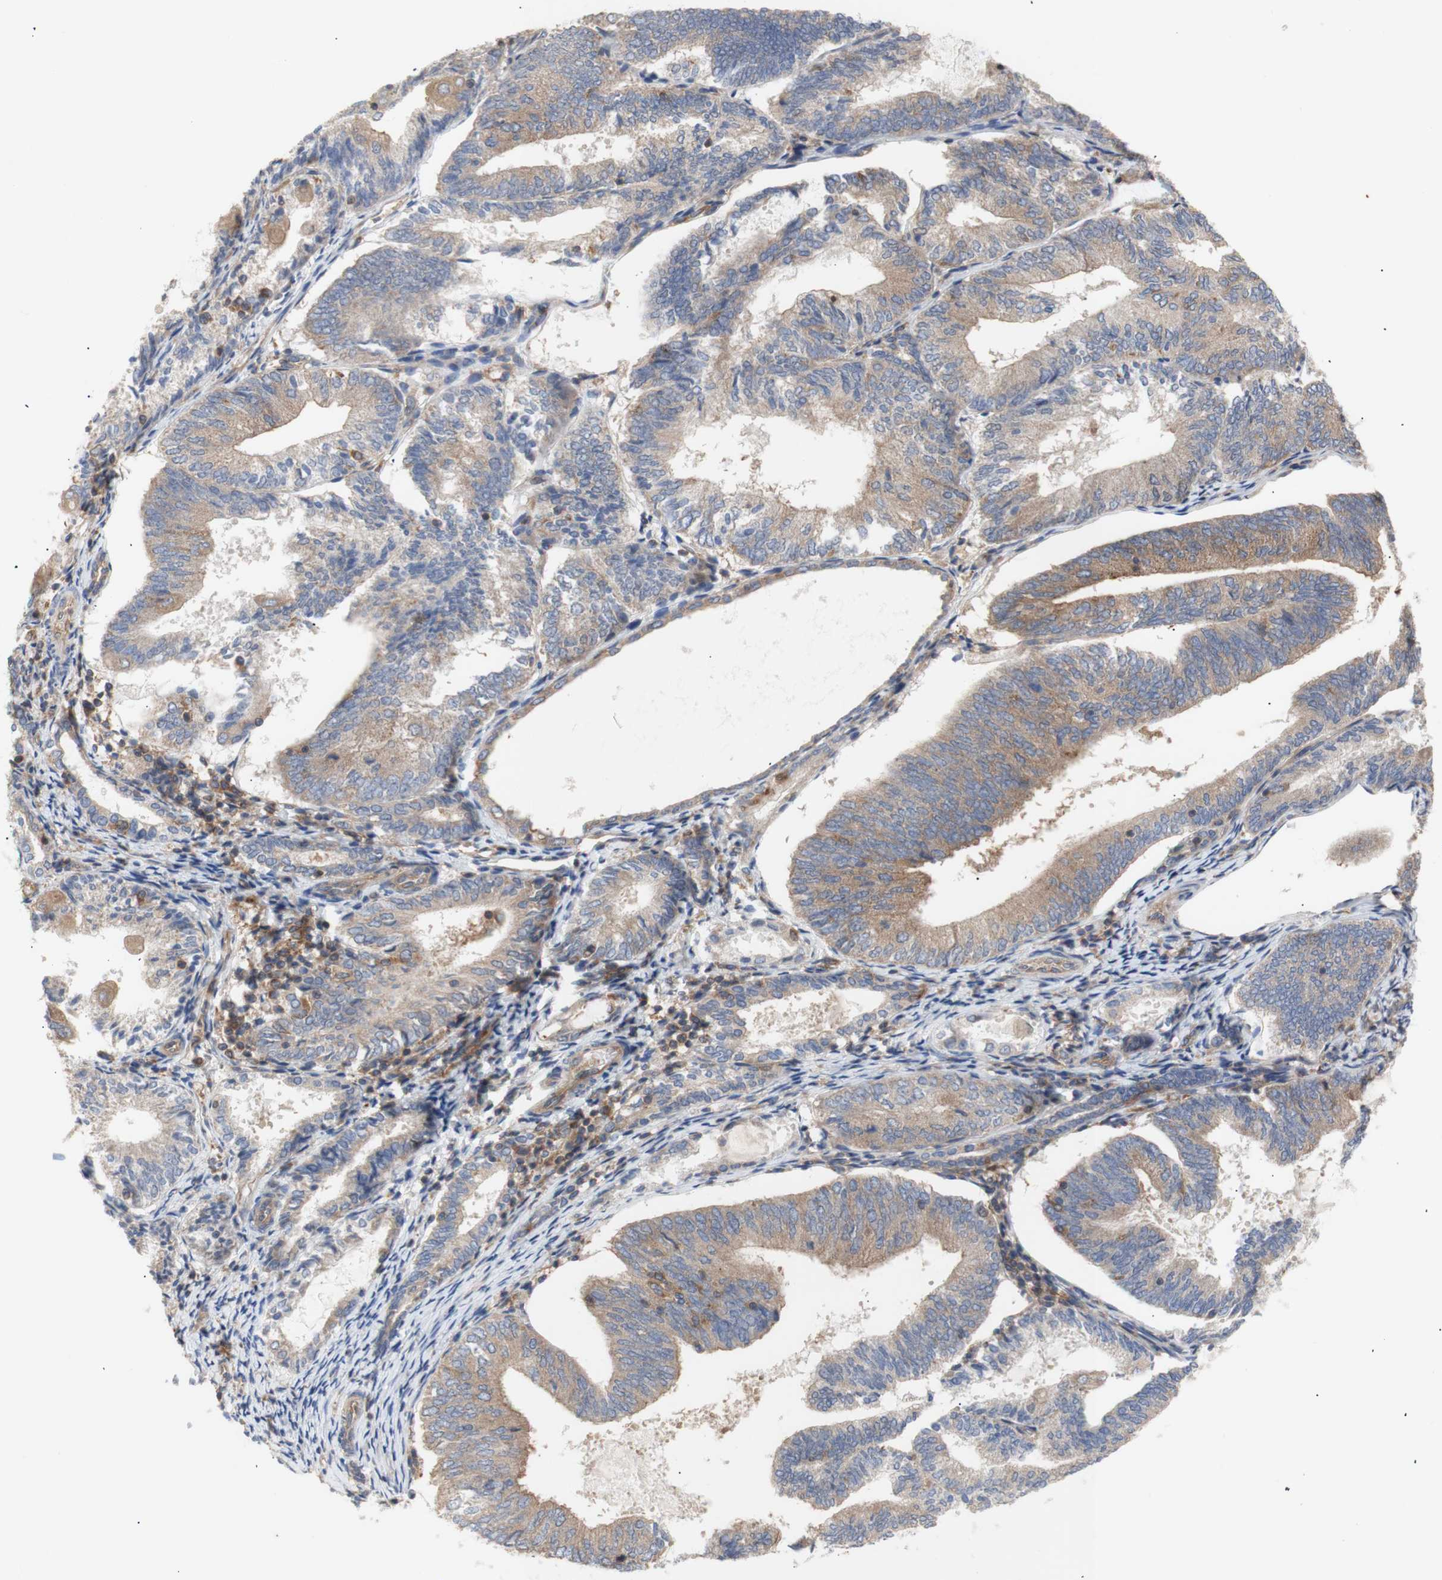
{"staining": {"intensity": "moderate", "quantity": "25%-75%", "location": "cytoplasmic/membranous"}, "tissue": "endometrial cancer", "cell_type": "Tumor cells", "image_type": "cancer", "snomed": [{"axis": "morphology", "description": "Adenocarcinoma, NOS"}, {"axis": "topography", "description": "Endometrium"}], "caption": "Moderate cytoplasmic/membranous expression is appreciated in approximately 25%-75% of tumor cells in endometrial adenocarcinoma. Nuclei are stained in blue.", "gene": "IKBKG", "patient": {"sex": "female", "age": 81}}